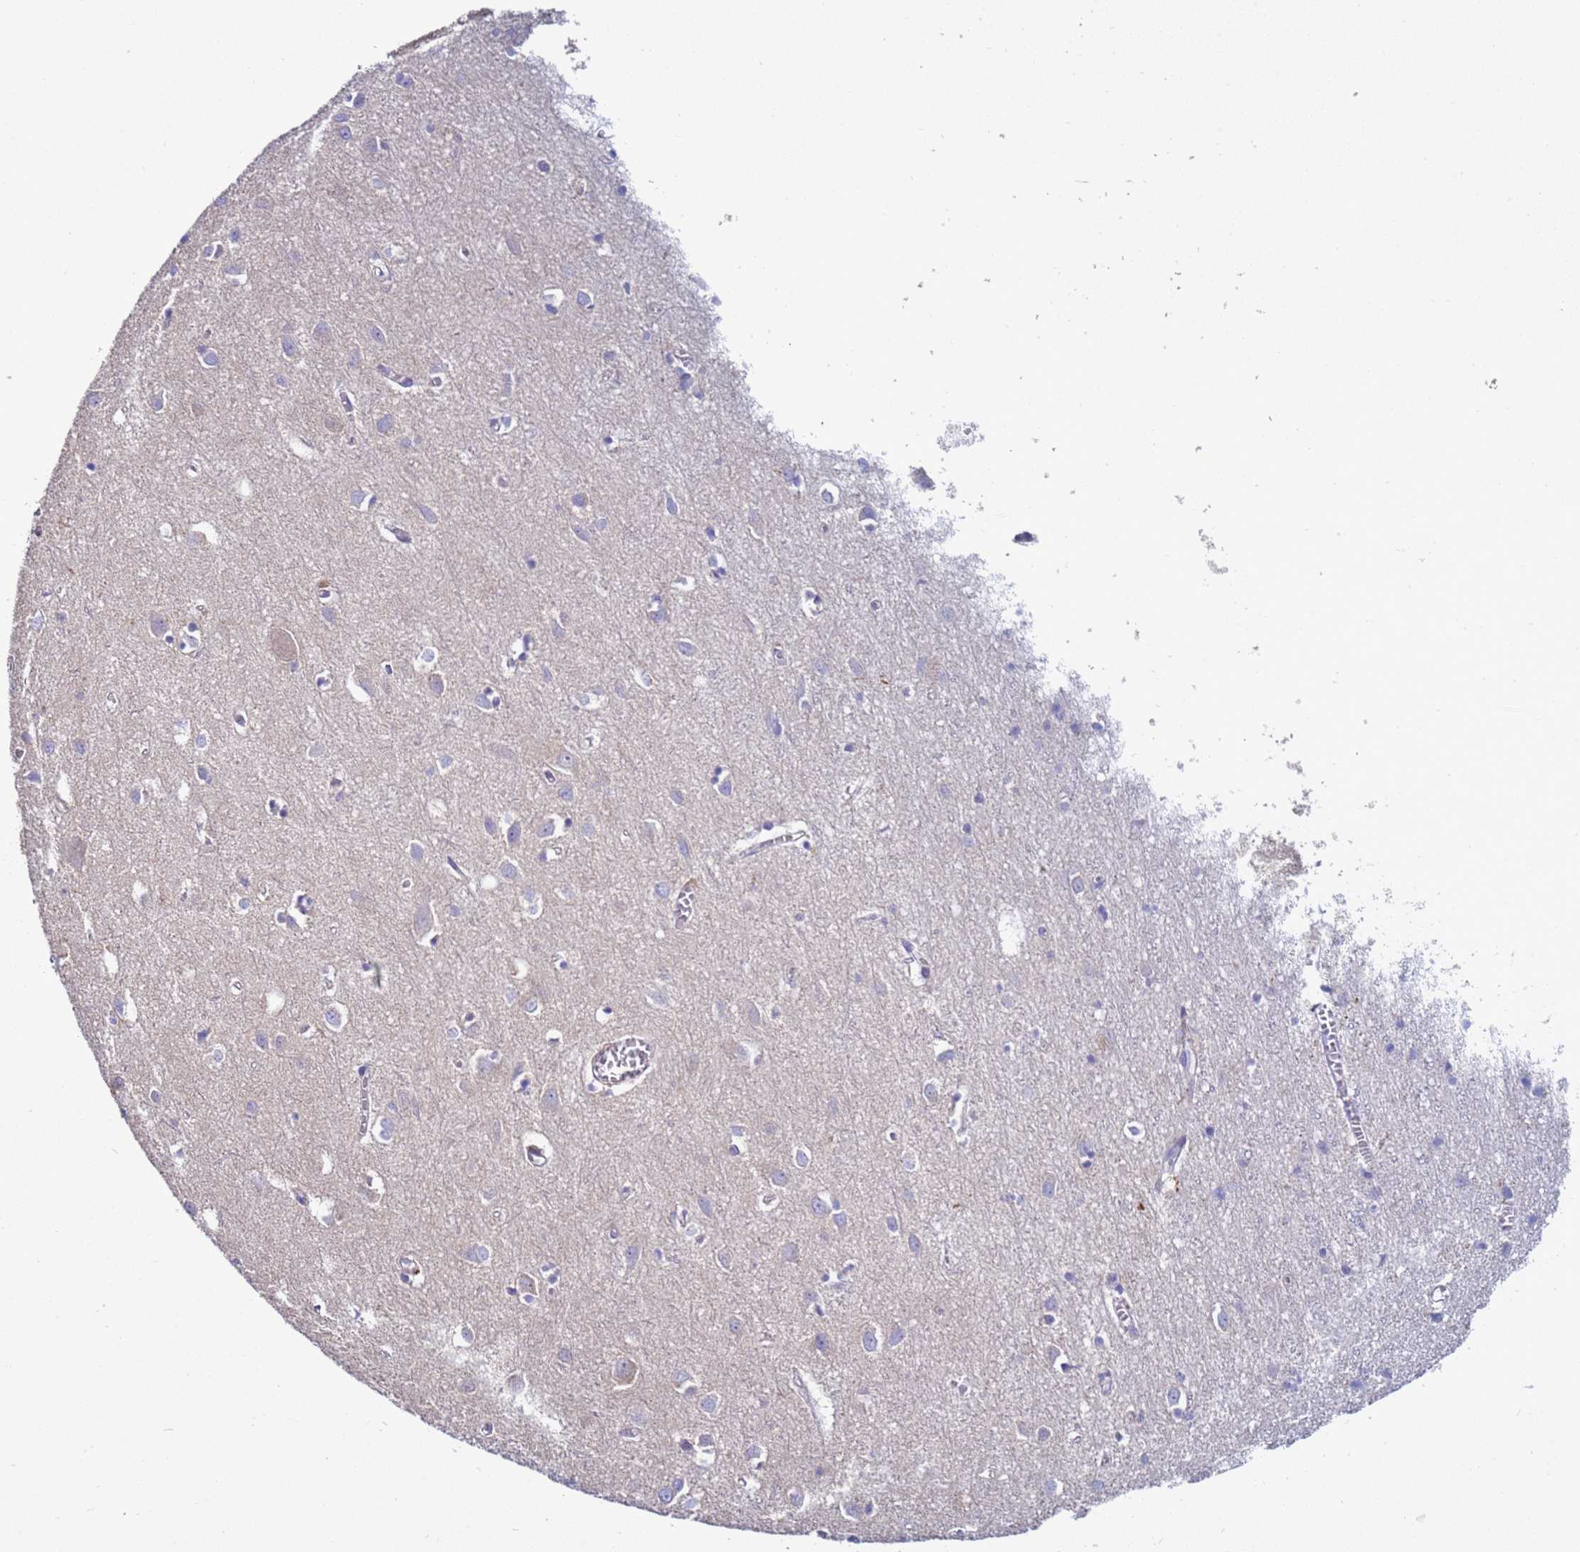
{"staining": {"intensity": "negative", "quantity": "none", "location": "none"}, "tissue": "cerebral cortex", "cell_type": "Endothelial cells", "image_type": "normal", "snomed": [{"axis": "morphology", "description": "Normal tissue, NOS"}, {"axis": "topography", "description": "Cerebral cortex"}], "caption": "Immunohistochemistry image of unremarkable human cerebral cortex stained for a protein (brown), which displays no staining in endothelial cells. Brightfield microscopy of immunohistochemistry (IHC) stained with DAB (brown) and hematoxylin (blue), captured at high magnification.", "gene": "NAT1", "patient": {"sex": "female", "age": 64}}